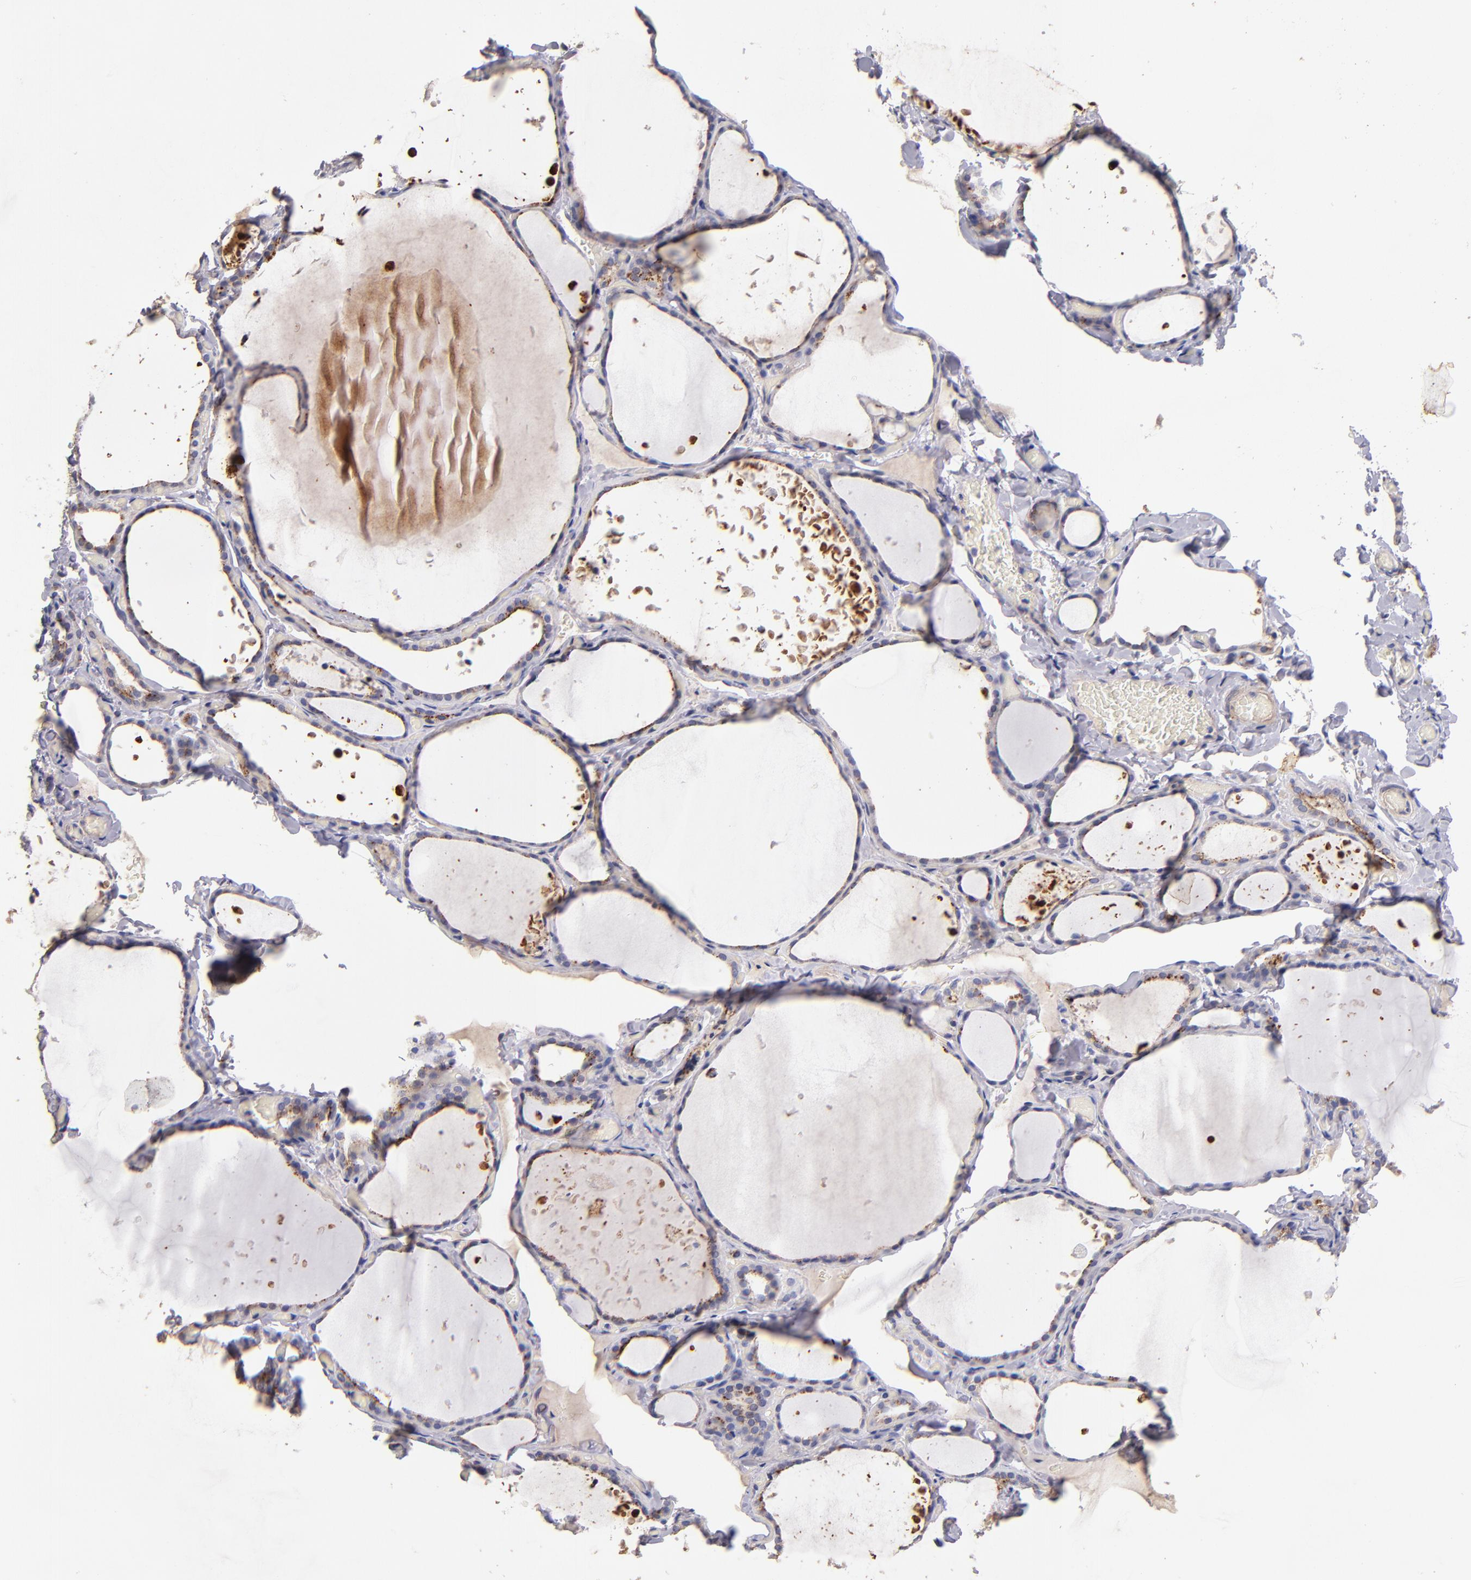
{"staining": {"intensity": "strong", "quantity": "25%-75%", "location": "cytoplasmic/membranous"}, "tissue": "thyroid gland", "cell_type": "Glandular cells", "image_type": "normal", "snomed": [{"axis": "morphology", "description": "Normal tissue, NOS"}, {"axis": "topography", "description": "Thyroid gland"}], "caption": "A high amount of strong cytoplasmic/membranous positivity is identified in approximately 25%-75% of glandular cells in benign thyroid gland. Ihc stains the protein in brown and the nuclei are stained blue.", "gene": "MAGEE1", "patient": {"sex": "female", "age": 22}}